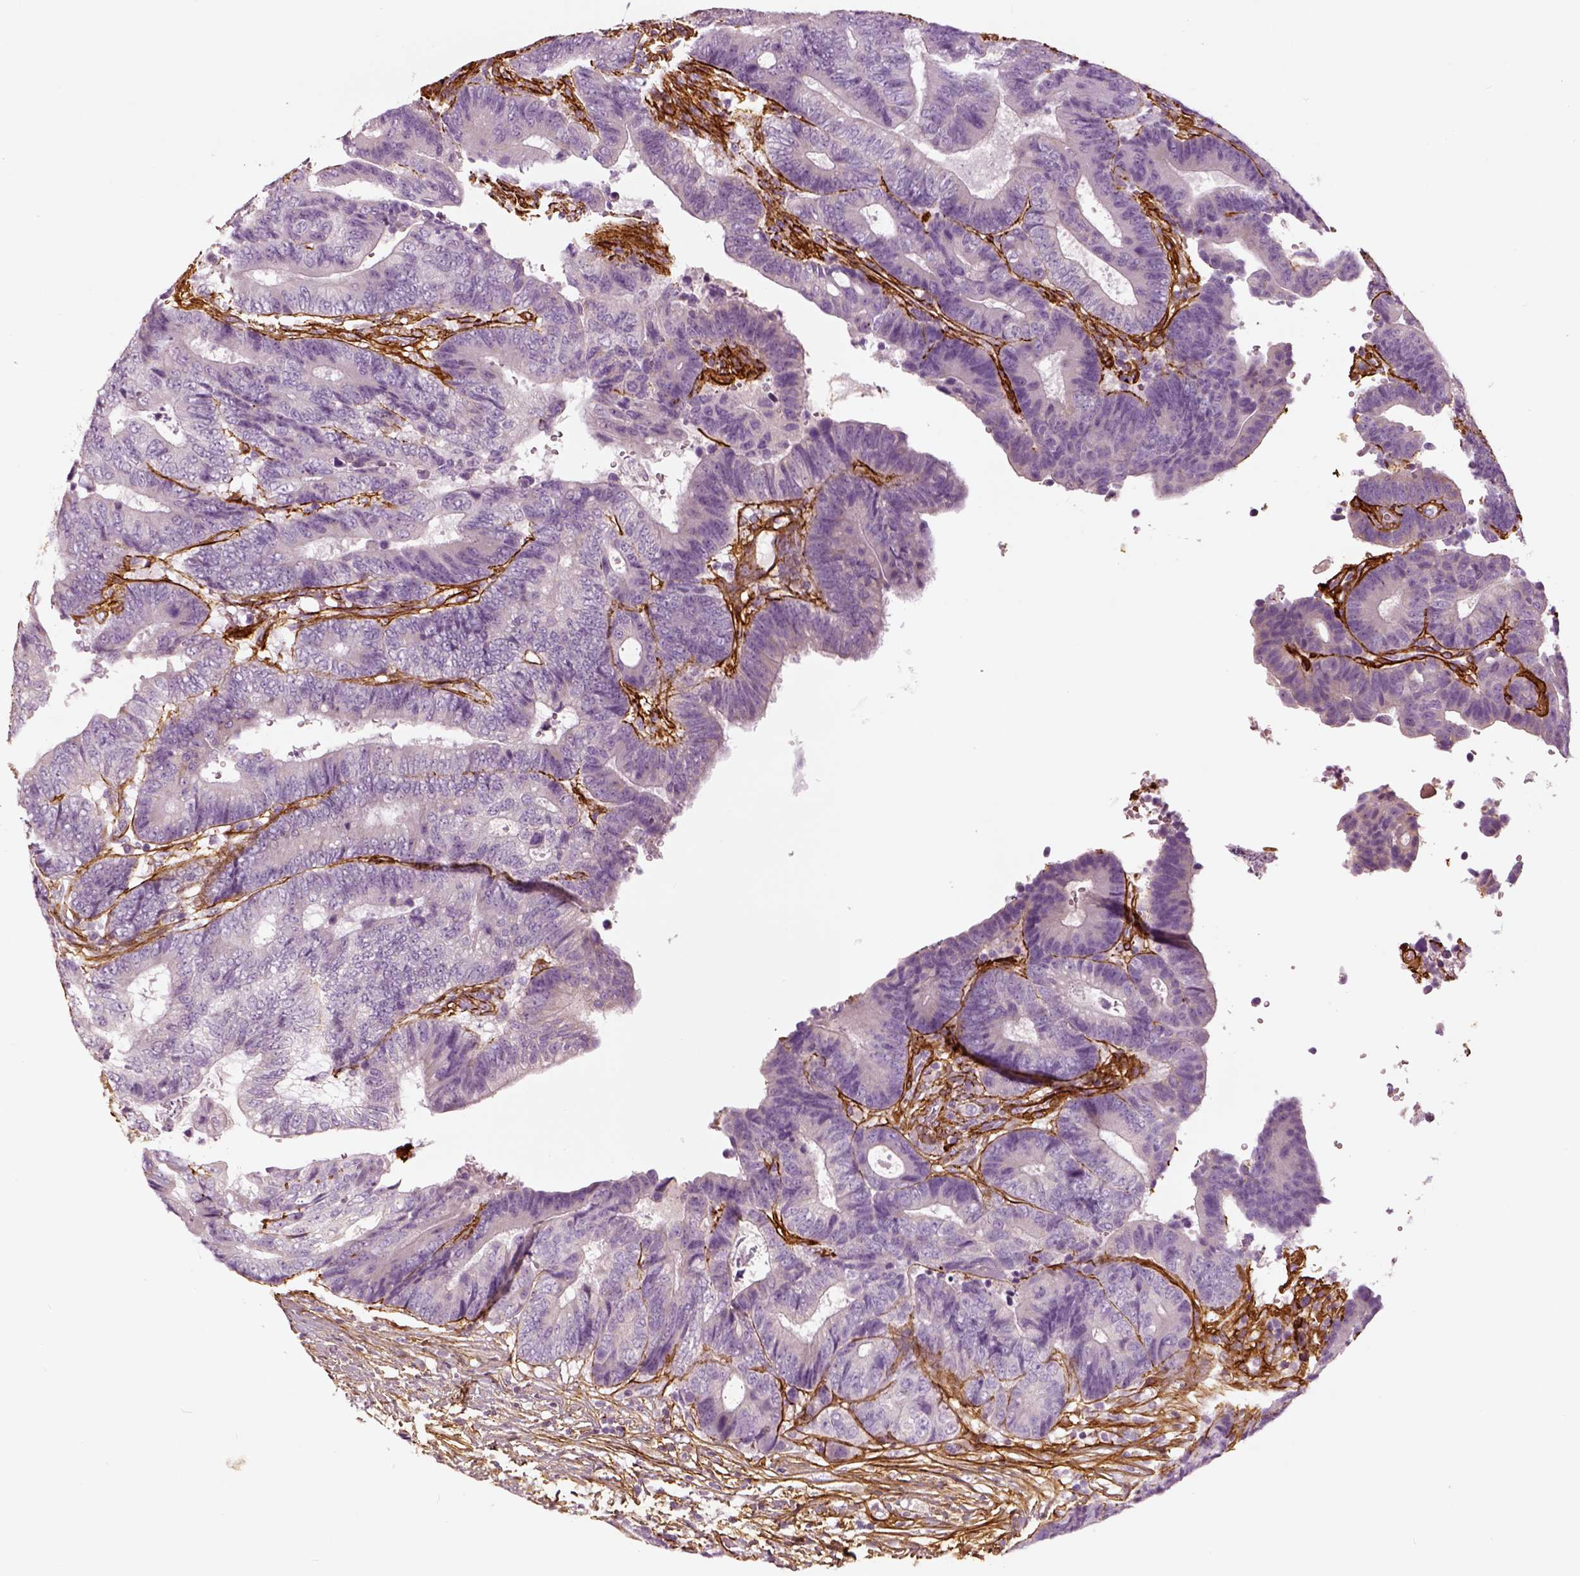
{"staining": {"intensity": "negative", "quantity": "none", "location": "none"}, "tissue": "colorectal cancer", "cell_type": "Tumor cells", "image_type": "cancer", "snomed": [{"axis": "morphology", "description": "Adenocarcinoma, NOS"}, {"axis": "topography", "description": "Colon"}], "caption": "Immunohistochemical staining of human adenocarcinoma (colorectal) demonstrates no significant expression in tumor cells. Brightfield microscopy of immunohistochemistry (IHC) stained with DAB (3,3'-diaminobenzidine) (brown) and hematoxylin (blue), captured at high magnification.", "gene": "COL6A2", "patient": {"sex": "female", "age": 48}}